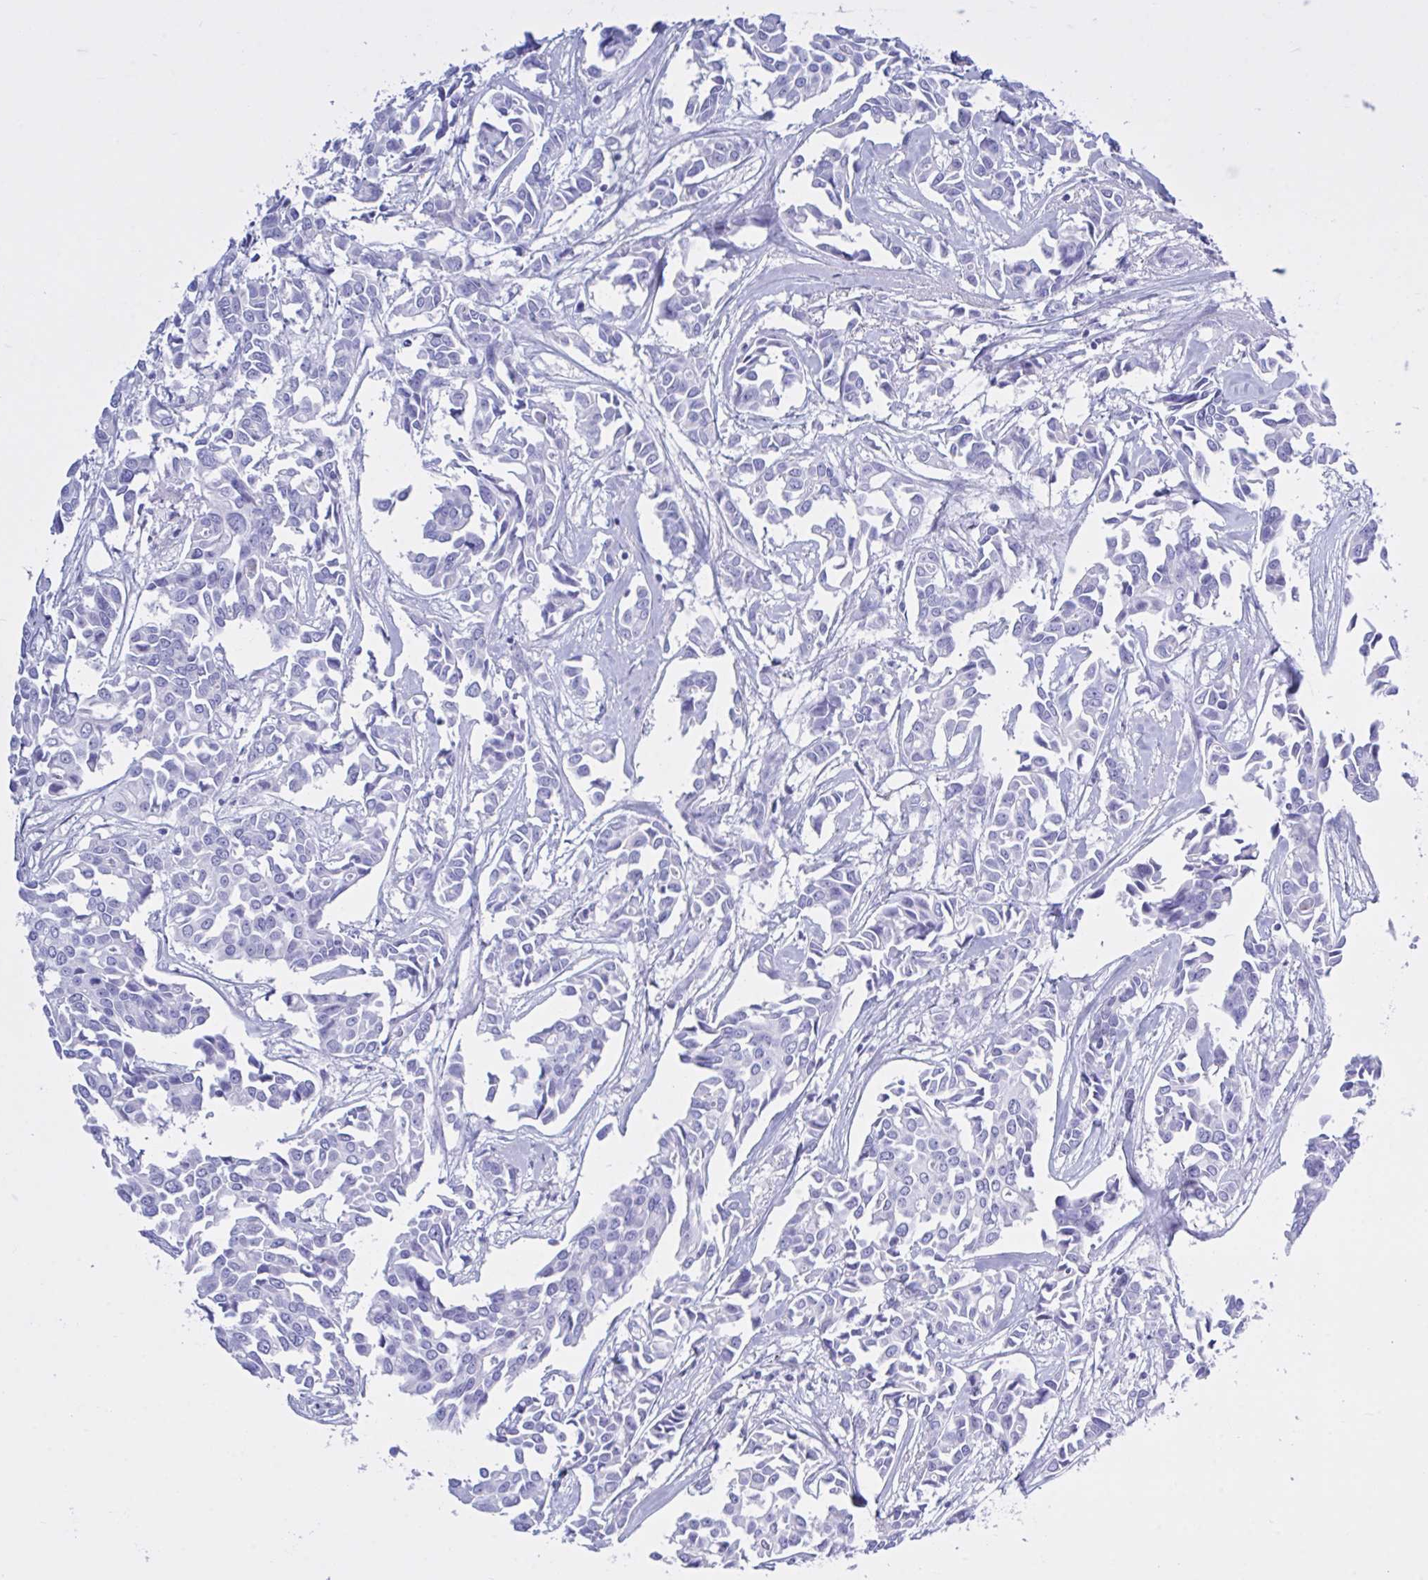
{"staining": {"intensity": "negative", "quantity": "none", "location": "none"}, "tissue": "breast cancer", "cell_type": "Tumor cells", "image_type": "cancer", "snomed": [{"axis": "morphology", "description": "Duct carcinoma"}, {"axis": "topography", "description": "Breast"}], "caption": "The immunohistochemistry (IHC) micrograph has no significant positivity in tumor cells of breast cancer tissue.", "gene": "BEX5", "patient": {"sex": "female", "age": 54}}